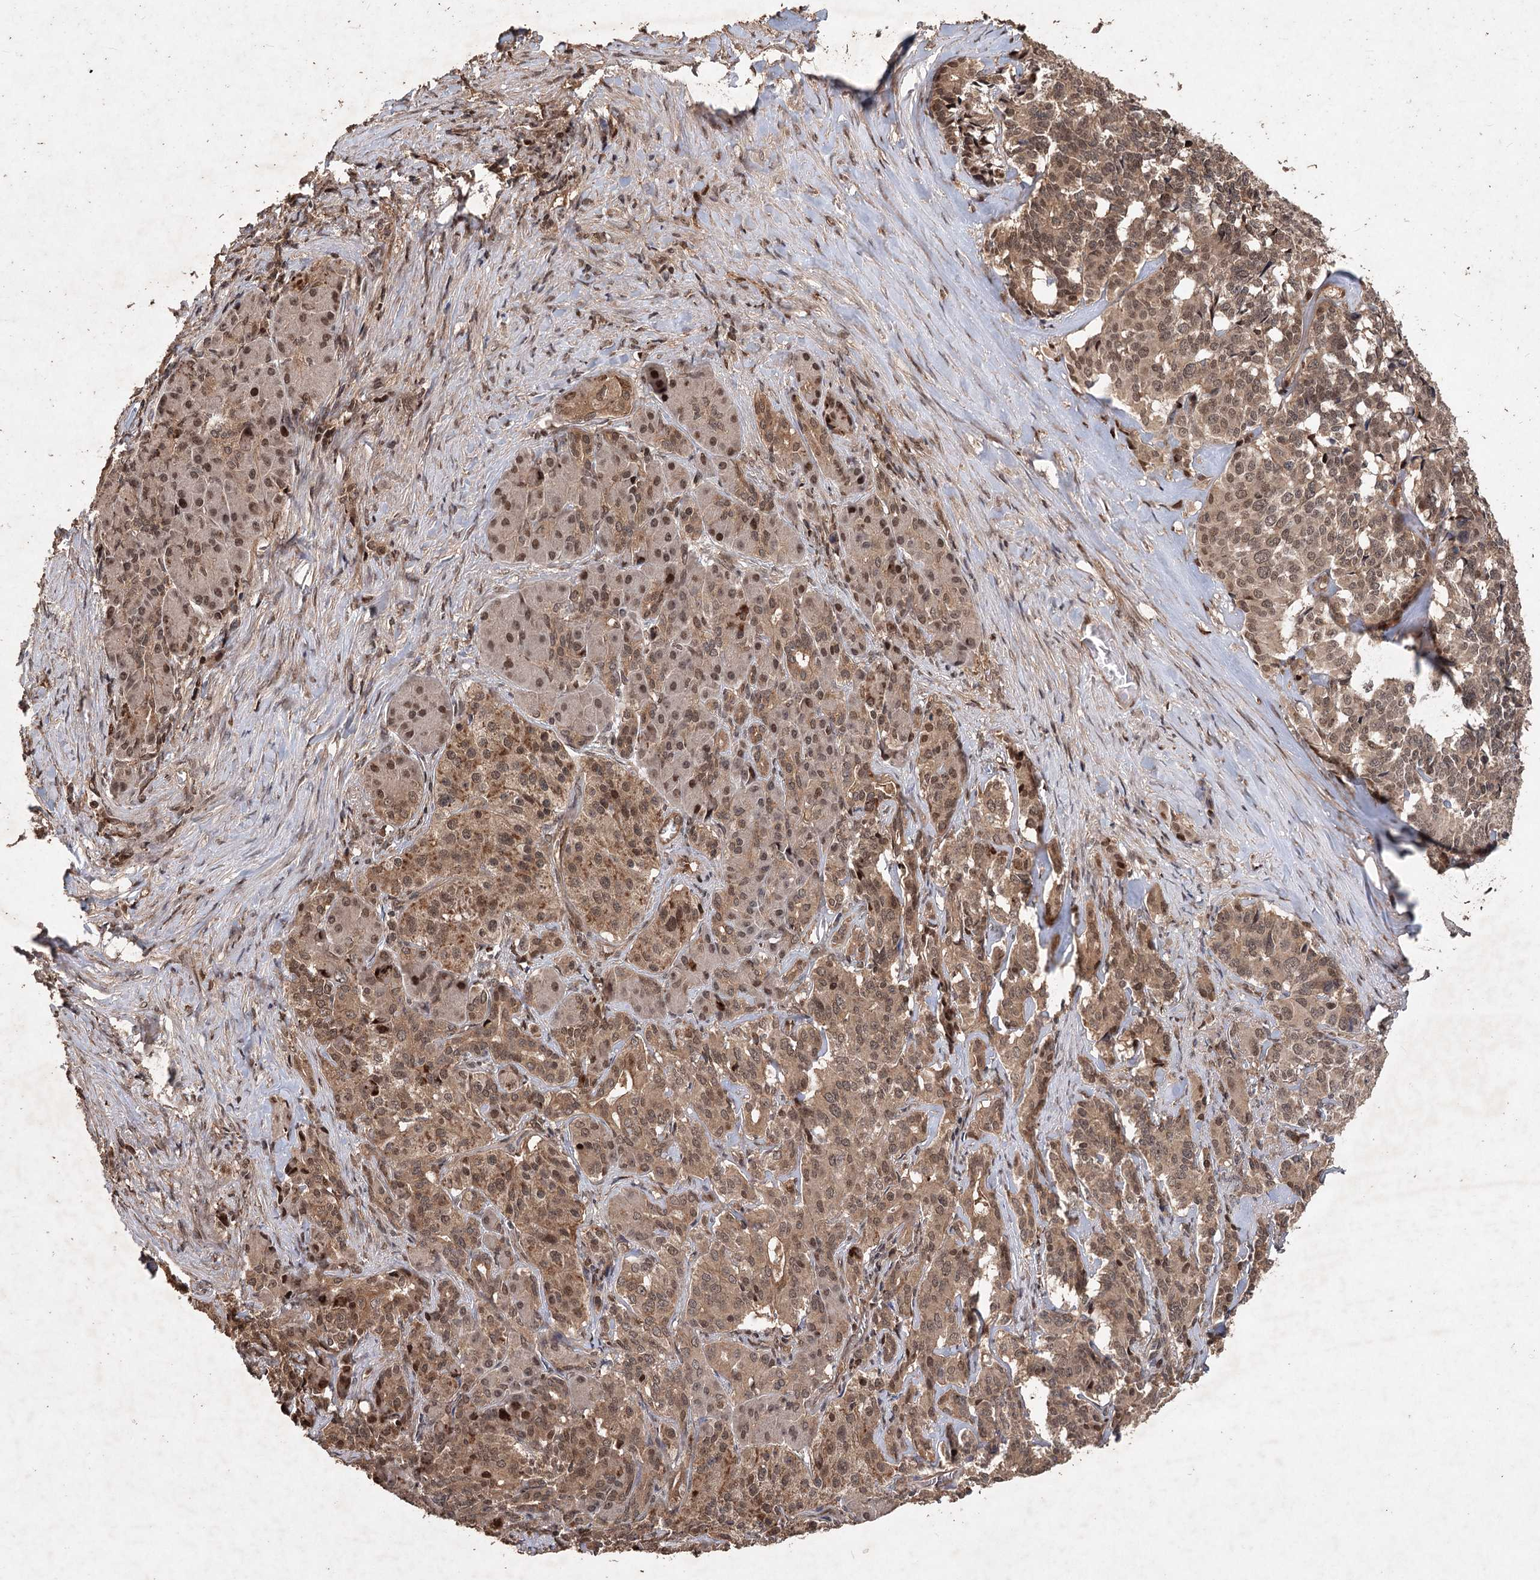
{"staining": {"intensity": "moderate", "quantity": ">75%", "location": "cytoplasmic/membranous,nuclear"}, "tissue": "pancreatic cancer", "cell_type": "Tumor cells", "image_type": "cancer", "snomed": [{"axis": "morphology", "description": "Adenocarcinoma, NOS"}, {"axis": "topography", "description": "Pancreas"}], "caption": "Immunohistochemical staining of pancreatic cancer displays medium levels of moderate cytoplasmic/membranous and nuclear expression in about >75% of tumor cells.", "gene": "FBXO7", "patient": {"sex": "female", "age": 74}}